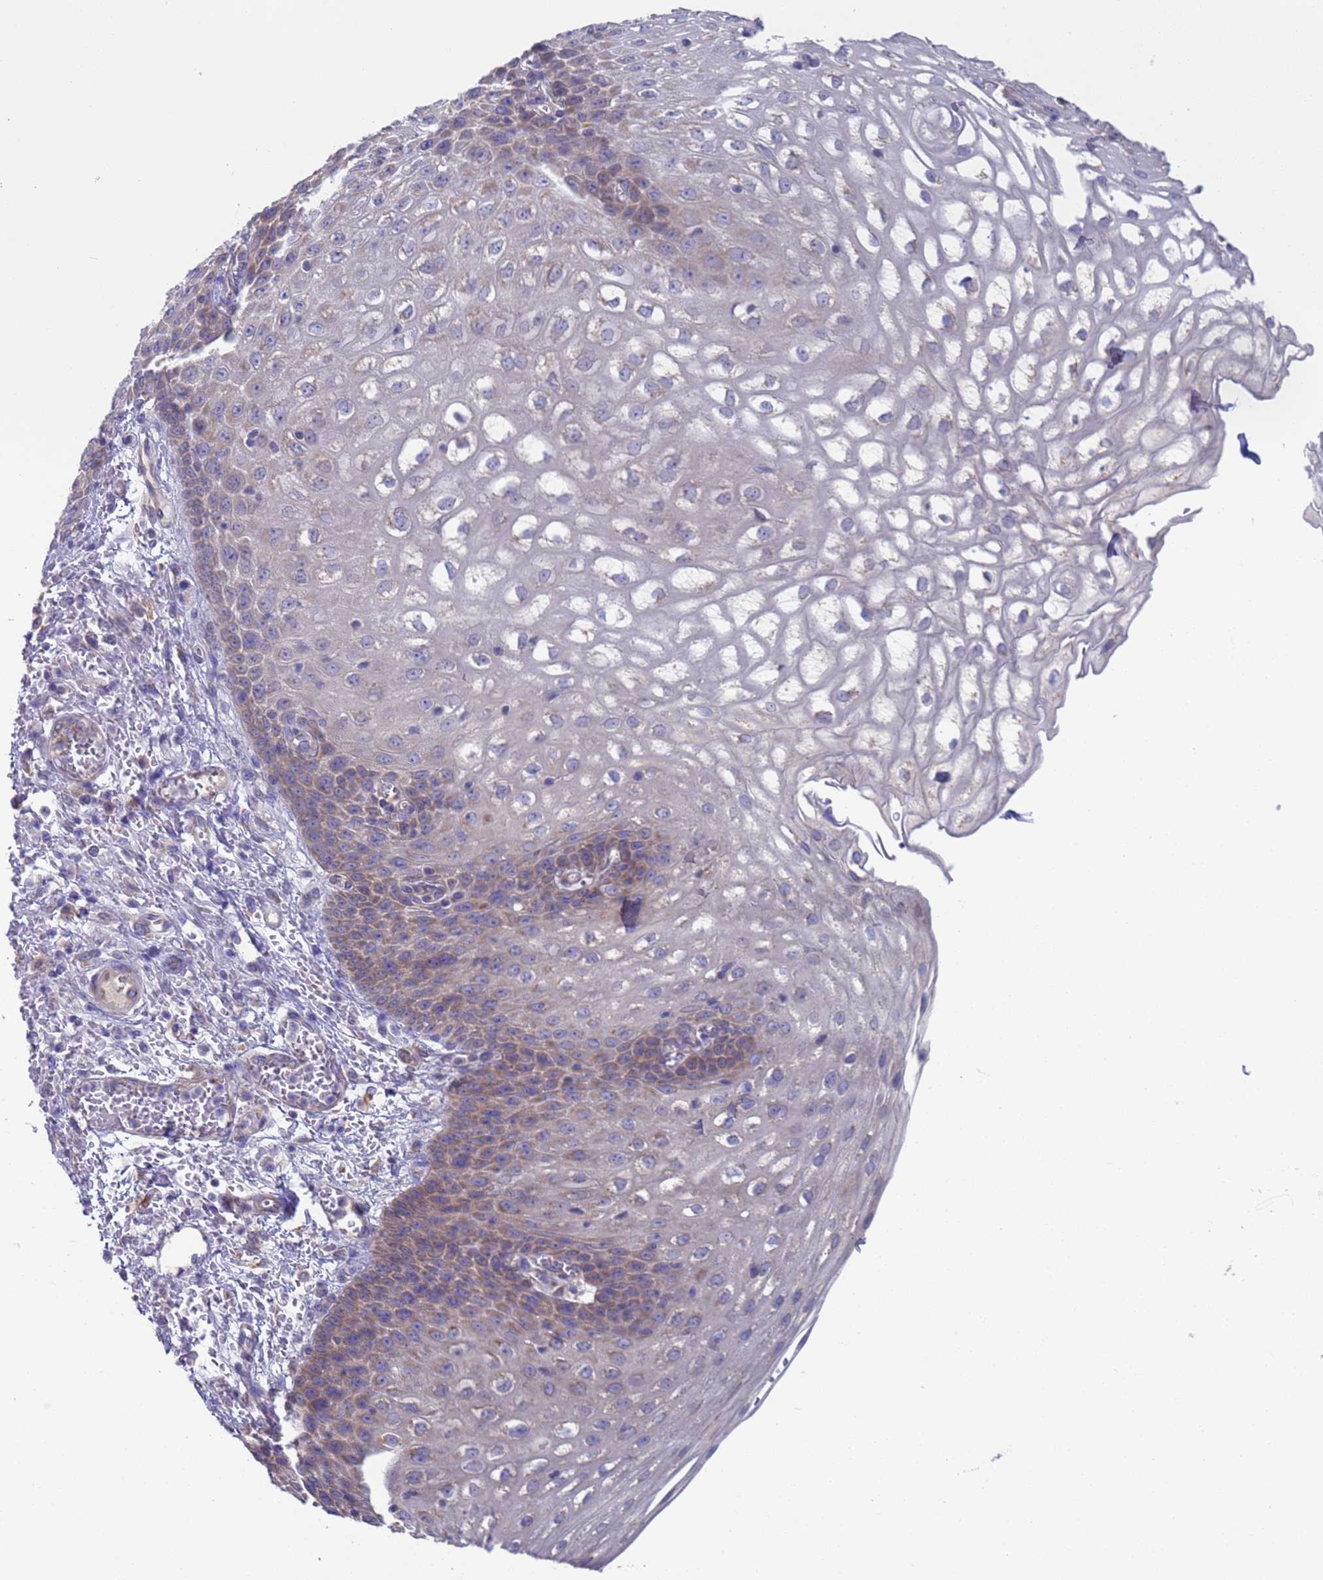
{"staining": {"intensity": "weak", "quantity": "<25%", "location": "cytoplasmic/membranous"}, "tissue": "esophagus", "cell_type": "Squamous epithelial cells", "image_type": "normal", "snomed": [{"axis": "morphology", "description": "Normal tissue, NOS"}, {"axis": "topography", "description": "Esophagus"}], "caption": "High power microscopy histopathology image of an immunohistochemistry (IHC) histopathology image of unremarkable esophagus, revealing no significant expression in squamous epithelial cells.", "gene": "PET117", "patient": {"sex": "male", "age": 81}}